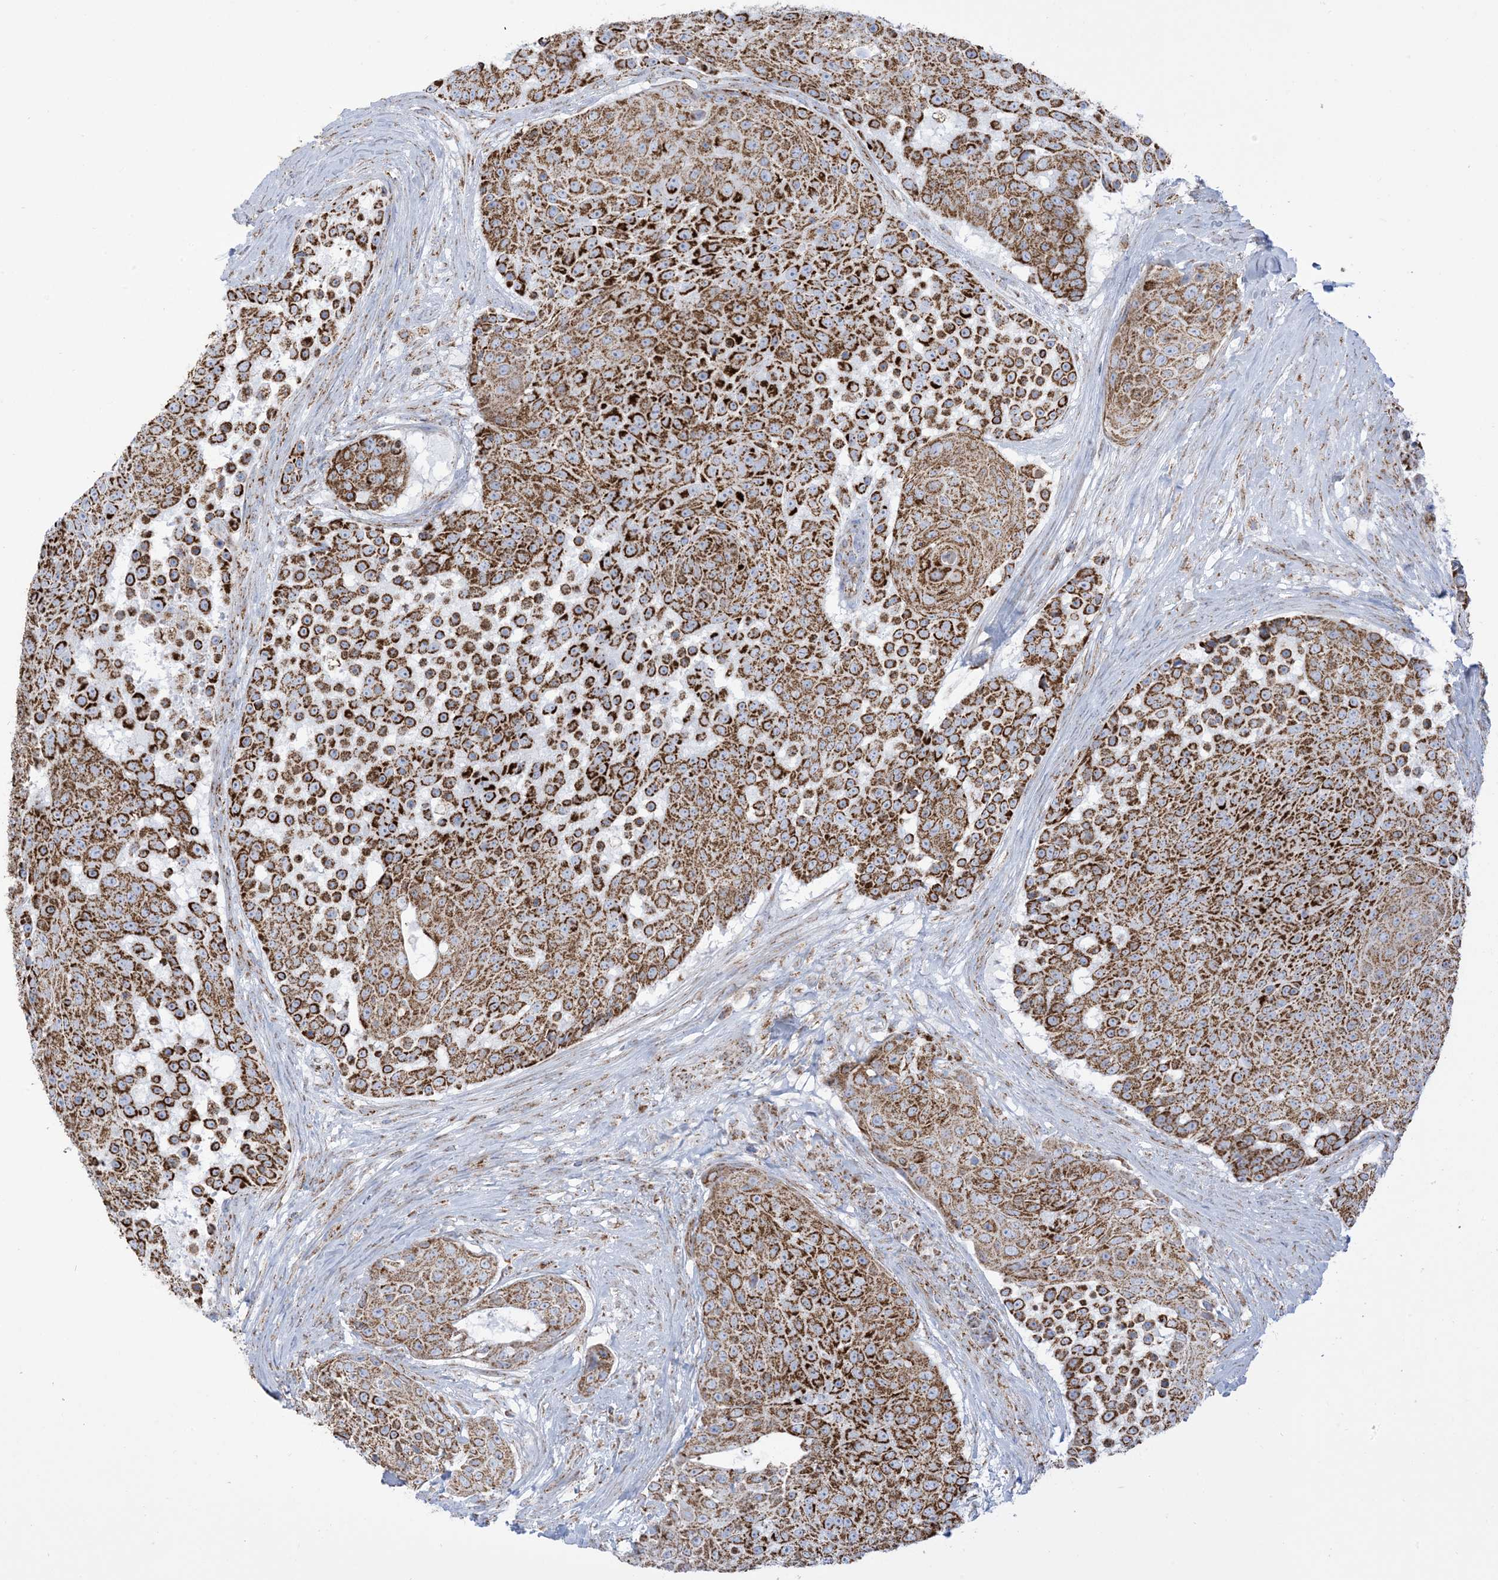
{"staining": {"intensity": "strong", "quantity": ">75%", "location": "cytoplasmic/membranous"}, "tissue": "urothelial cancer", "cell_type": "Tumor cells", "image_type": "cancer", "snomed": [{"axis": "morphology", "description": "Urothelial carcinoma, High grade"}, {"axis": "topography", "description": "Urinary bladder"}], "caption": "A histopathology image of human urothelial cancer stained for a protein reveals strong cytoplasmic/membranous brown staining in tumor cells. (DAB IHC with brightfield microscopy, high magnification).", "gene": "SAMM50", "patient": {"sex": "female", "age": 63}}